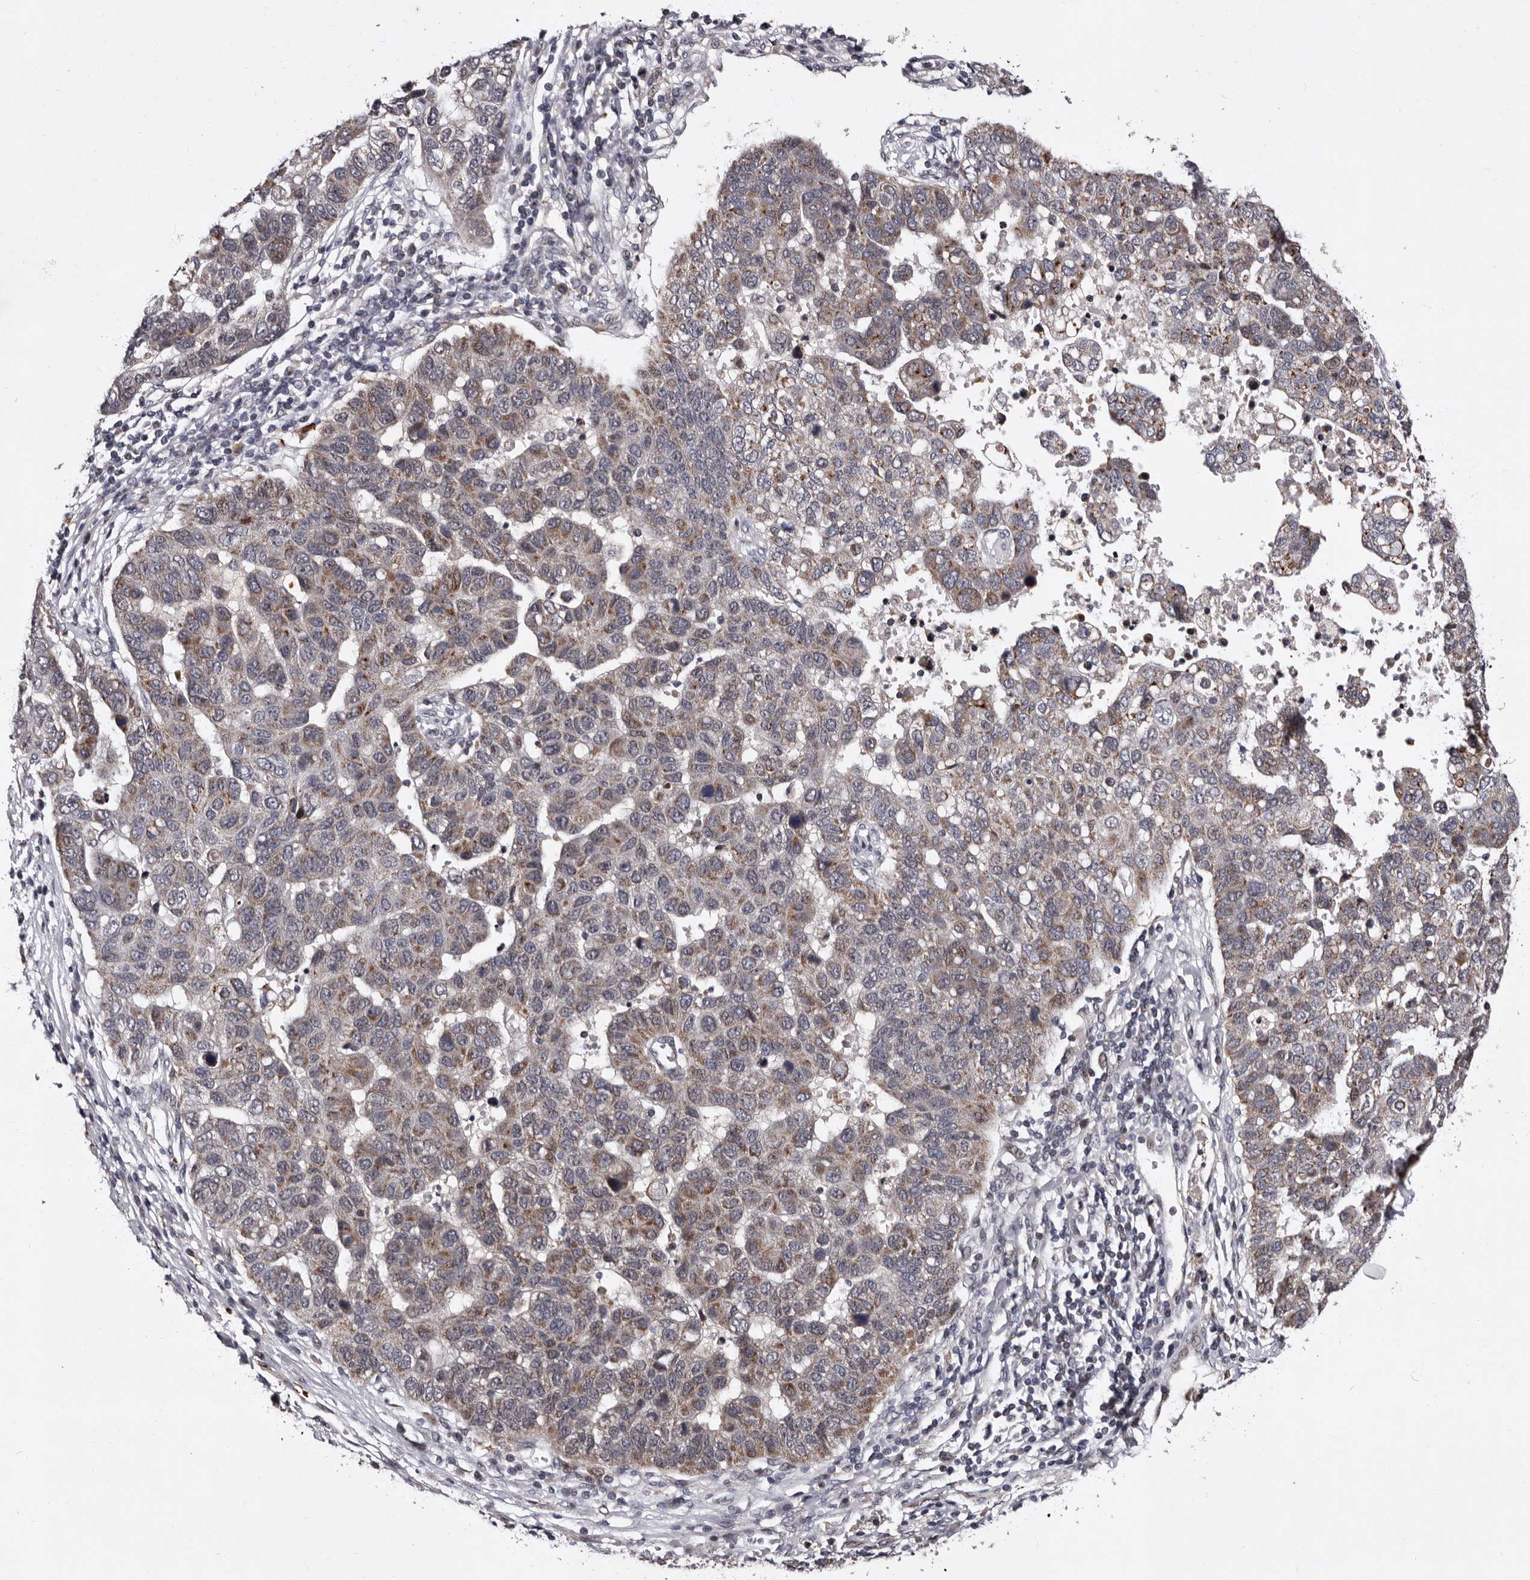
{"staining": {"intensity": "weak", "quantity": "<25%", "location": "cytoplasmic/membranous"}, "tissue": "pancreatic cancer", "cell_type": "Tumor cells", "image_type": "cancer", "snomed": [{"axis": "morphology", "description": "Adenocarcinoma, NOS"}, {"axis": "topography", "description": "Pancreas"}], "caption": "A high-resolution photomicrograph shows IHC staining of pancreatic adenocarcinoma, which displays no significant positivity in tumor cells.", "gene": "TNKS", "patient": {"sex": "female", "age": 61}}